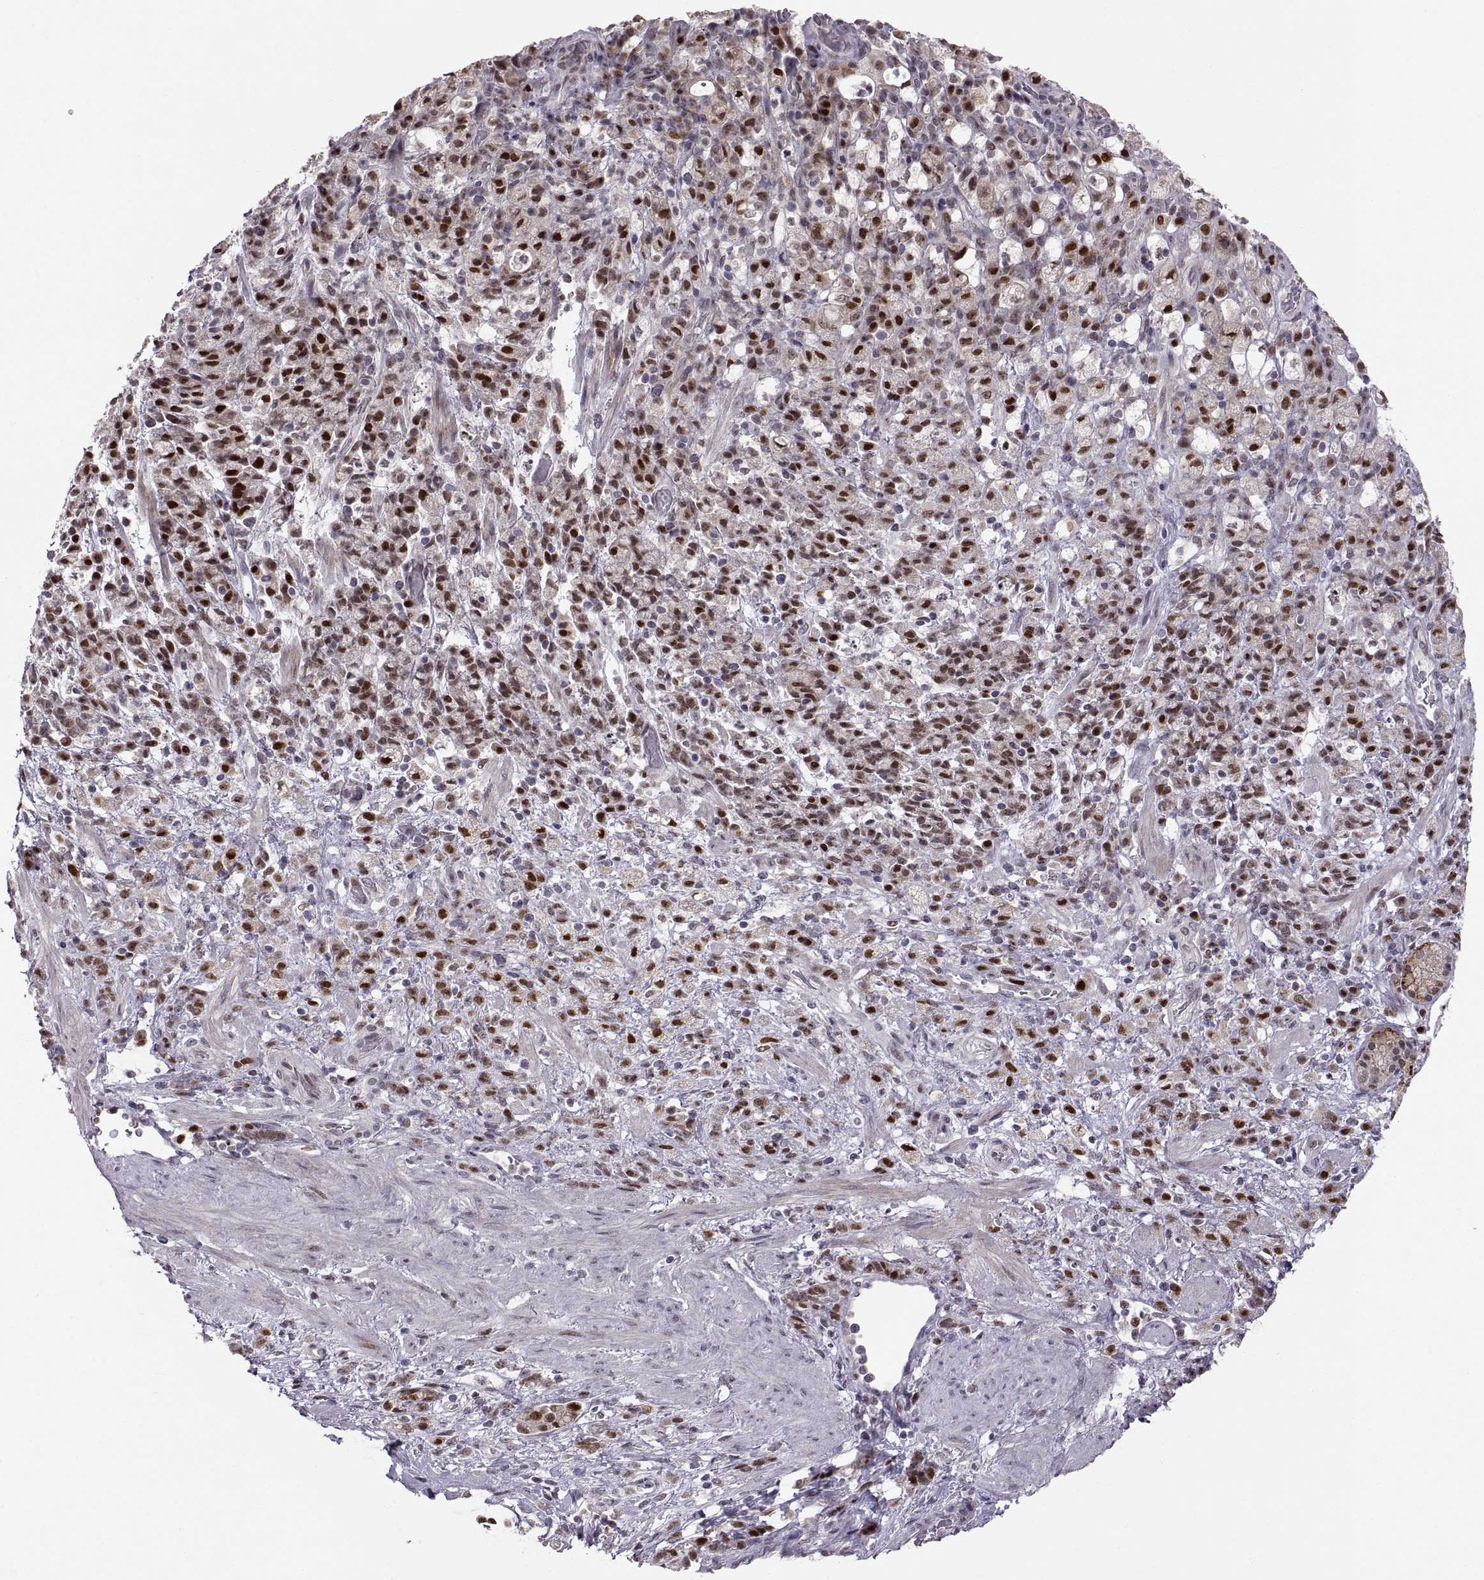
{"staining": {"intensity": "strong", "quantity": ">75%", "location": "nuclear"}, "tissue": "stomach cancer", "cell_type": "Tumor cells", "image_type": "cancer", "snomed": [{"axis": "morphology", "description": "Adenocarcinoma, NOS"}, {"axis": "topography", "description": "Stomach"}], "caption": "Immunohistochemical staining of human stomach cancer (adenocarcinoma) displays strong nuclear protein staining in approximately >75% of tumor cells.", "gene": "SNAI1", "patient": {"sex": "female", "age": 60}}